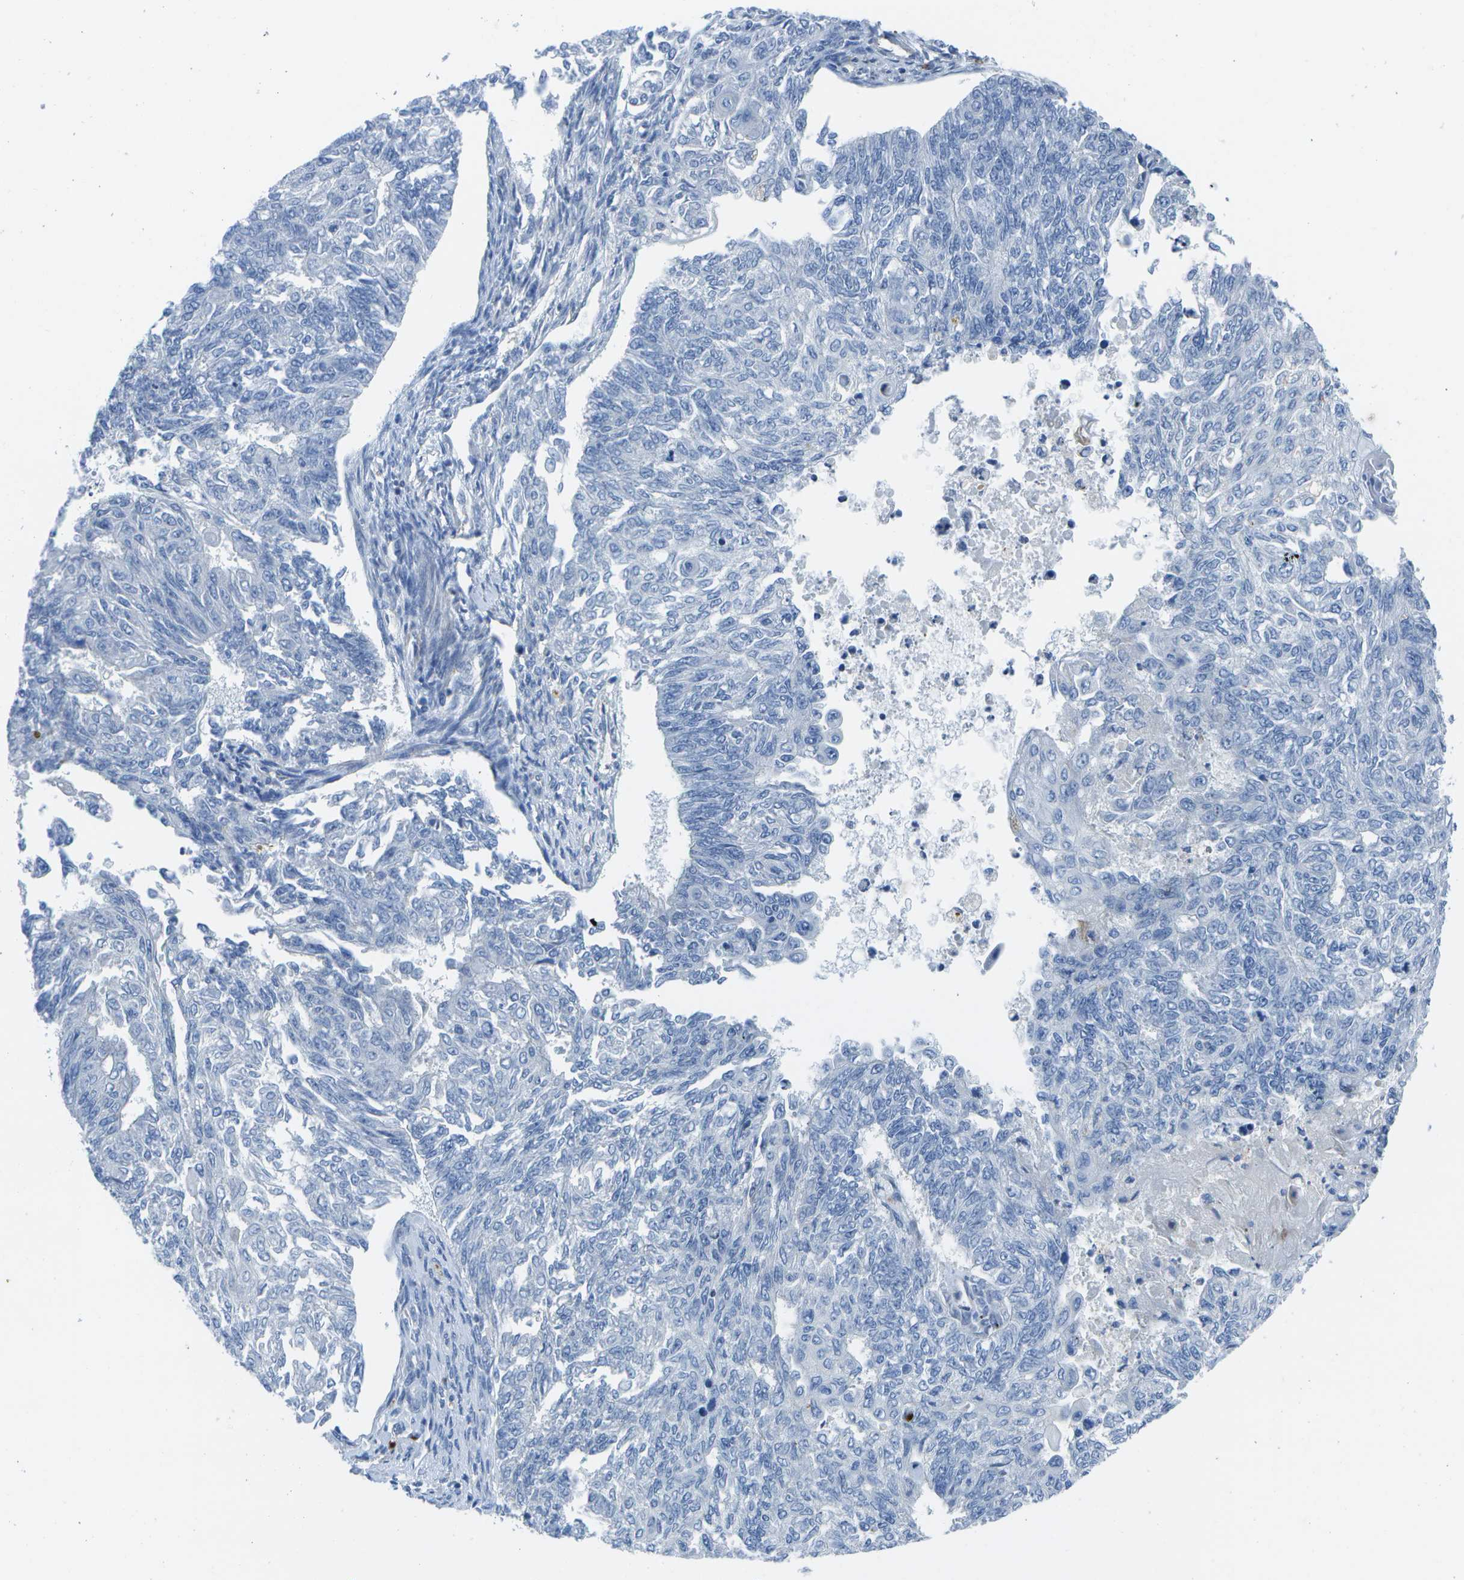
{"staining": {"intensity": "negative", "quantity": "none", "location": "none"}, "tissue": "endometrial cancer", "cell_type": "Tumor cells", "image_type": "cancer", "snomed": [{"axis": "morphology", "description": "Adenocarcinoma, NOS"}, {"axis": "topography", "description": "Endometrium"}], "caption": "Endometrial cancer (adenocarcinoma) was stained to show a protein in brown. There is no significant staining in tumor cells.", "gene": "DCT", "patient": {"sex": "female", "age": 32}}